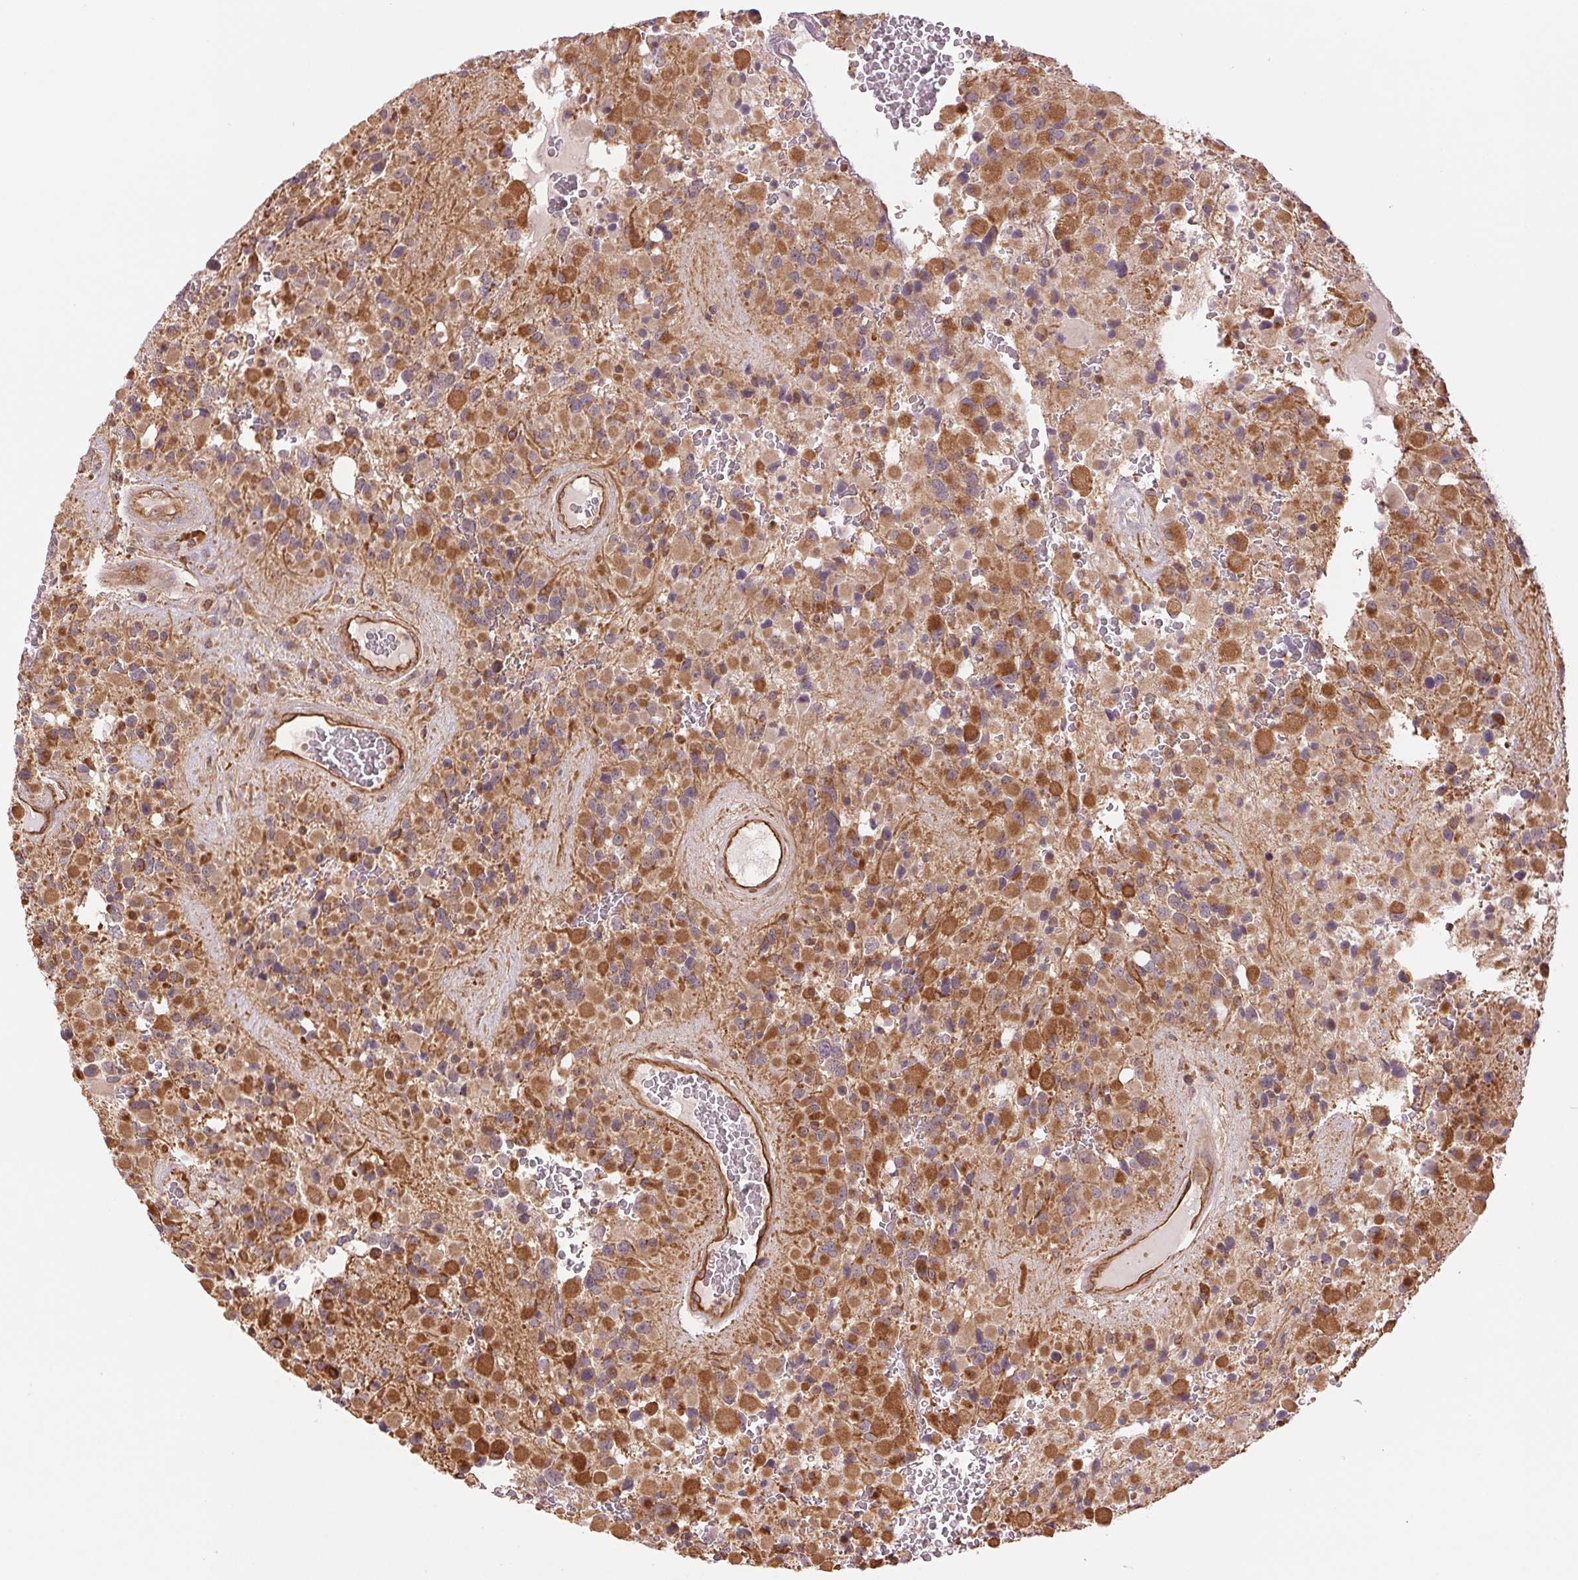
{"staining": {"intensity": "moderate", "quantity": ">75%", "location": "cytoplasmic/membranous"}, "tissue": "glioma", "cell_type": "Tumor cells", "image_type": "cancer", "snomed": [{"axis": "morphology", "description": "Glioma, malignant, High grade"}, {"axis": "topography", "description": "Brain"}], "caption": "Human malignant high-grade glioma stained with a protein marker reveals moderate staining in tumor cells.", "gene": "STARD7", "patient": {"sex": "female", "age": 40}}